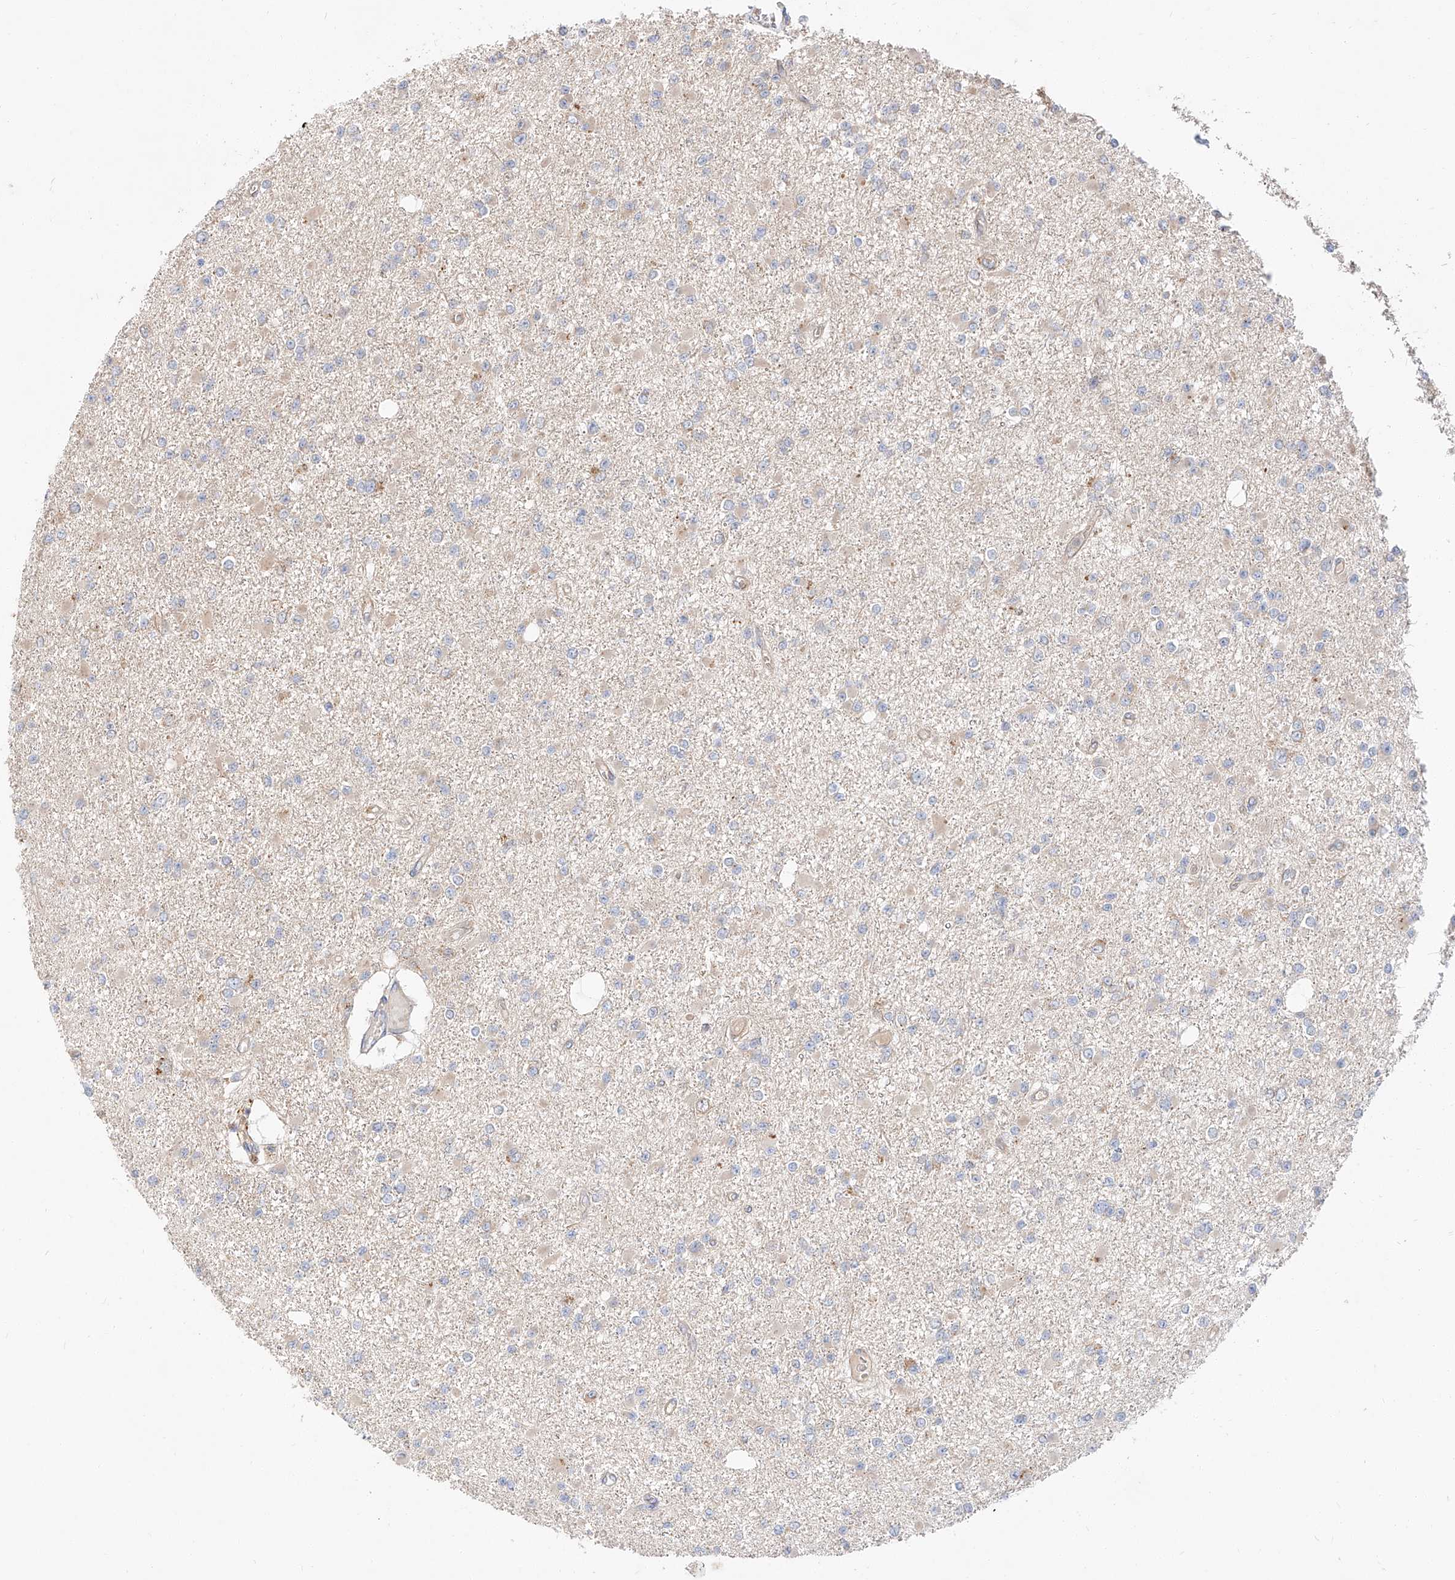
{"staining": {"intensity": "negative", "quantity": "none", "location": "none"}, "tissue": "glioma", "cell_type": "Tumor cells", "image_type": "cancer", "snomed": [{"axis": "morphology", "description": "Glioma, malignant, Low grade"}, {"axis": "topography", "description": "Brain"}], "caption": "This is an immunohistochemistry histopathology image of human malignant glioma (low-grade). There is no positivity in tumor cells.", "gene": "DIRAS3", "patient": {"sex": "female", "age": 22}}